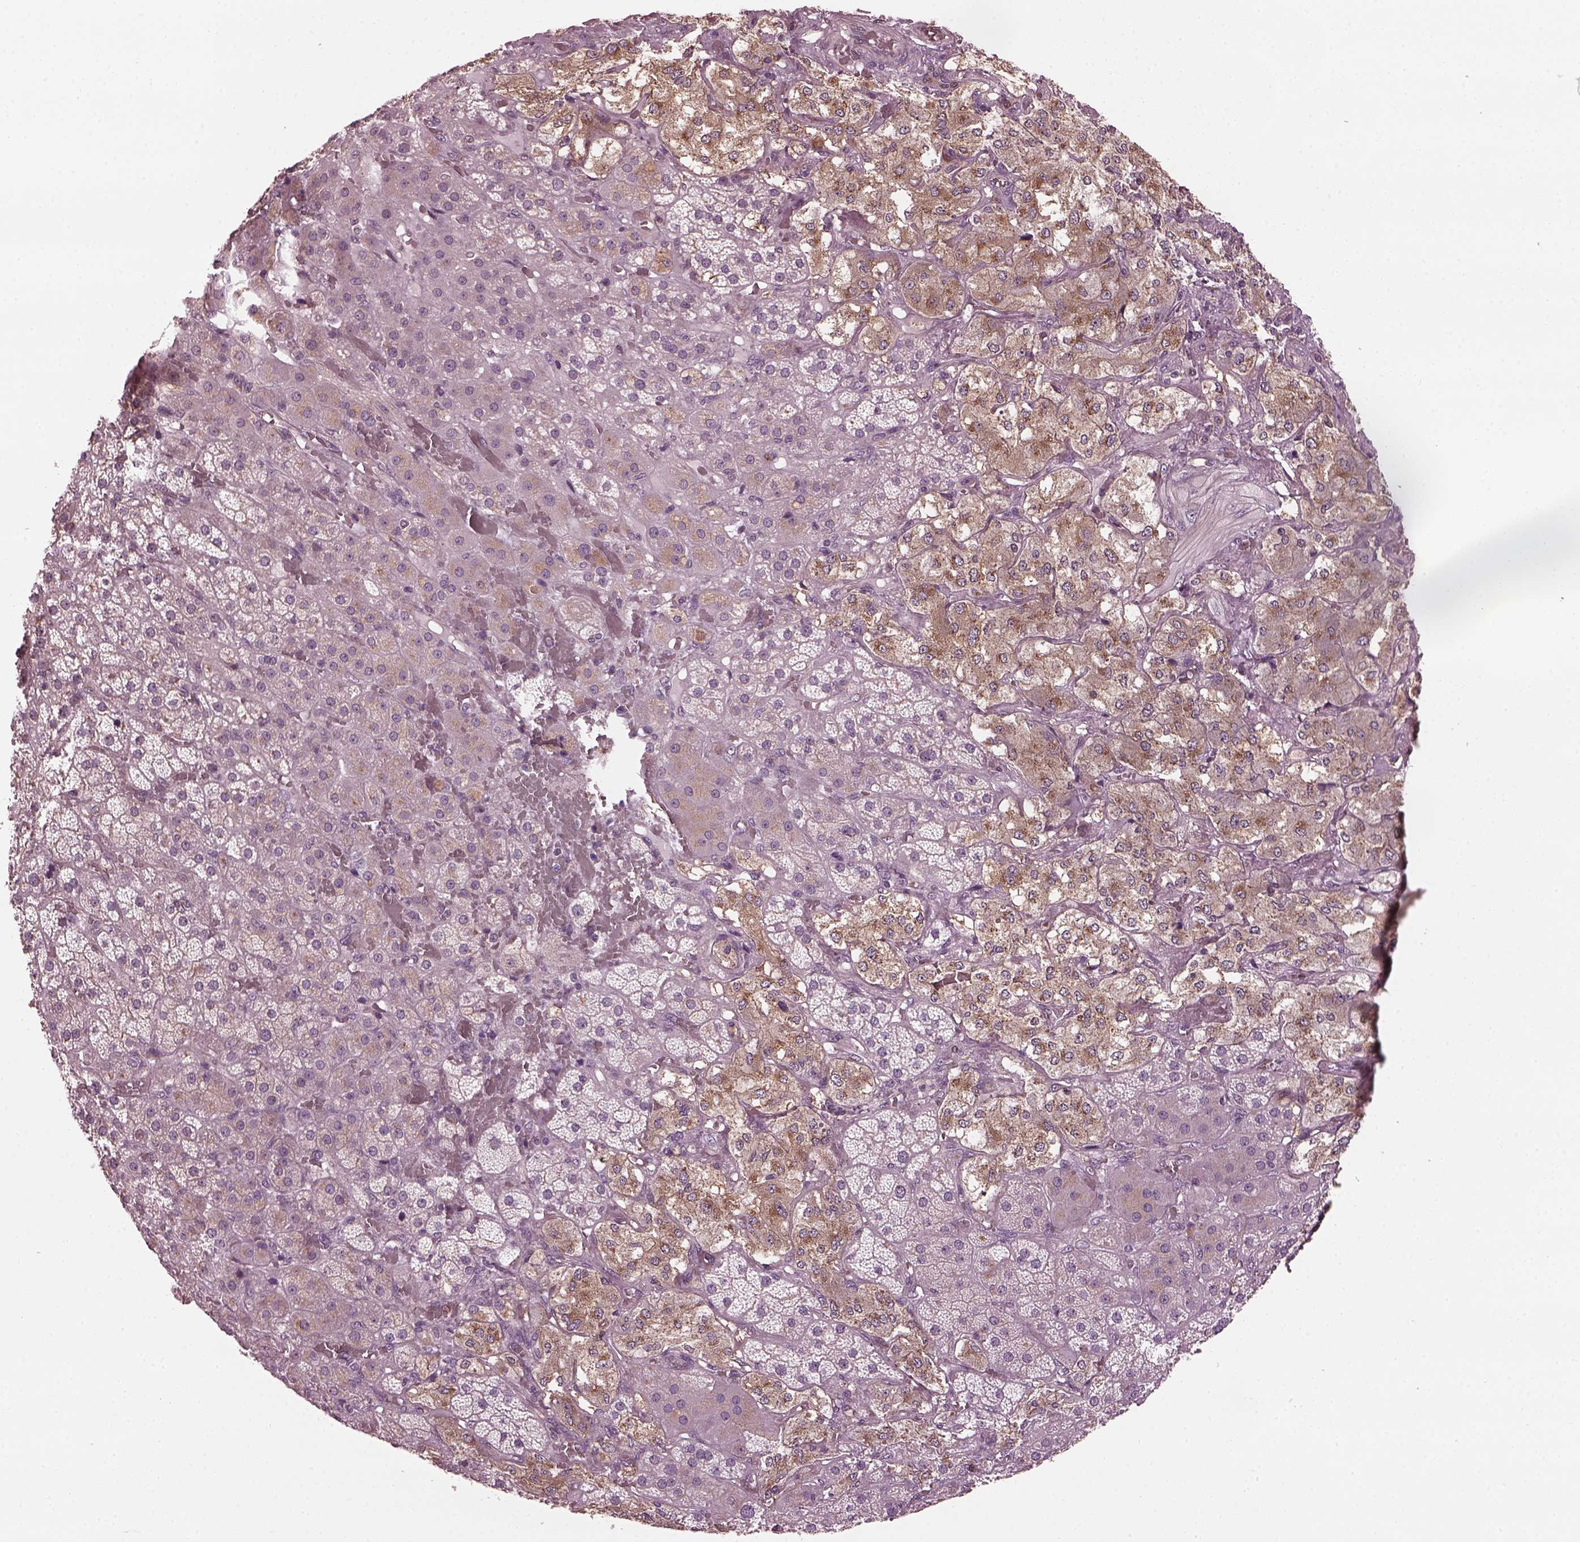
{"staining": {"intensity": "moderate", "quantity": "<25%", "location": "cytoplasmic/membranous"}, "tissue": "adrenal gland", "cell_type": "Glandular cells", "image_type": "normal", "snomed": [{"axis": "morphology", "description": "Normal tissue, NOS"}, {"axis": "topography", "description": "Adrenal gland"}], "caption": "Protein analysis of normal adrenal gland demonstrates moderate cytoplasmic/membranous staining in approximately <25% of glandular cells. Using DAB (3,3'-diaminobenzidine) (brown) and hematoxylin (blue) stains, captured at high magnification using brightfield microscopy.", "gene": "RUFY3", "patient": {"sex": "male", "age": 57}}